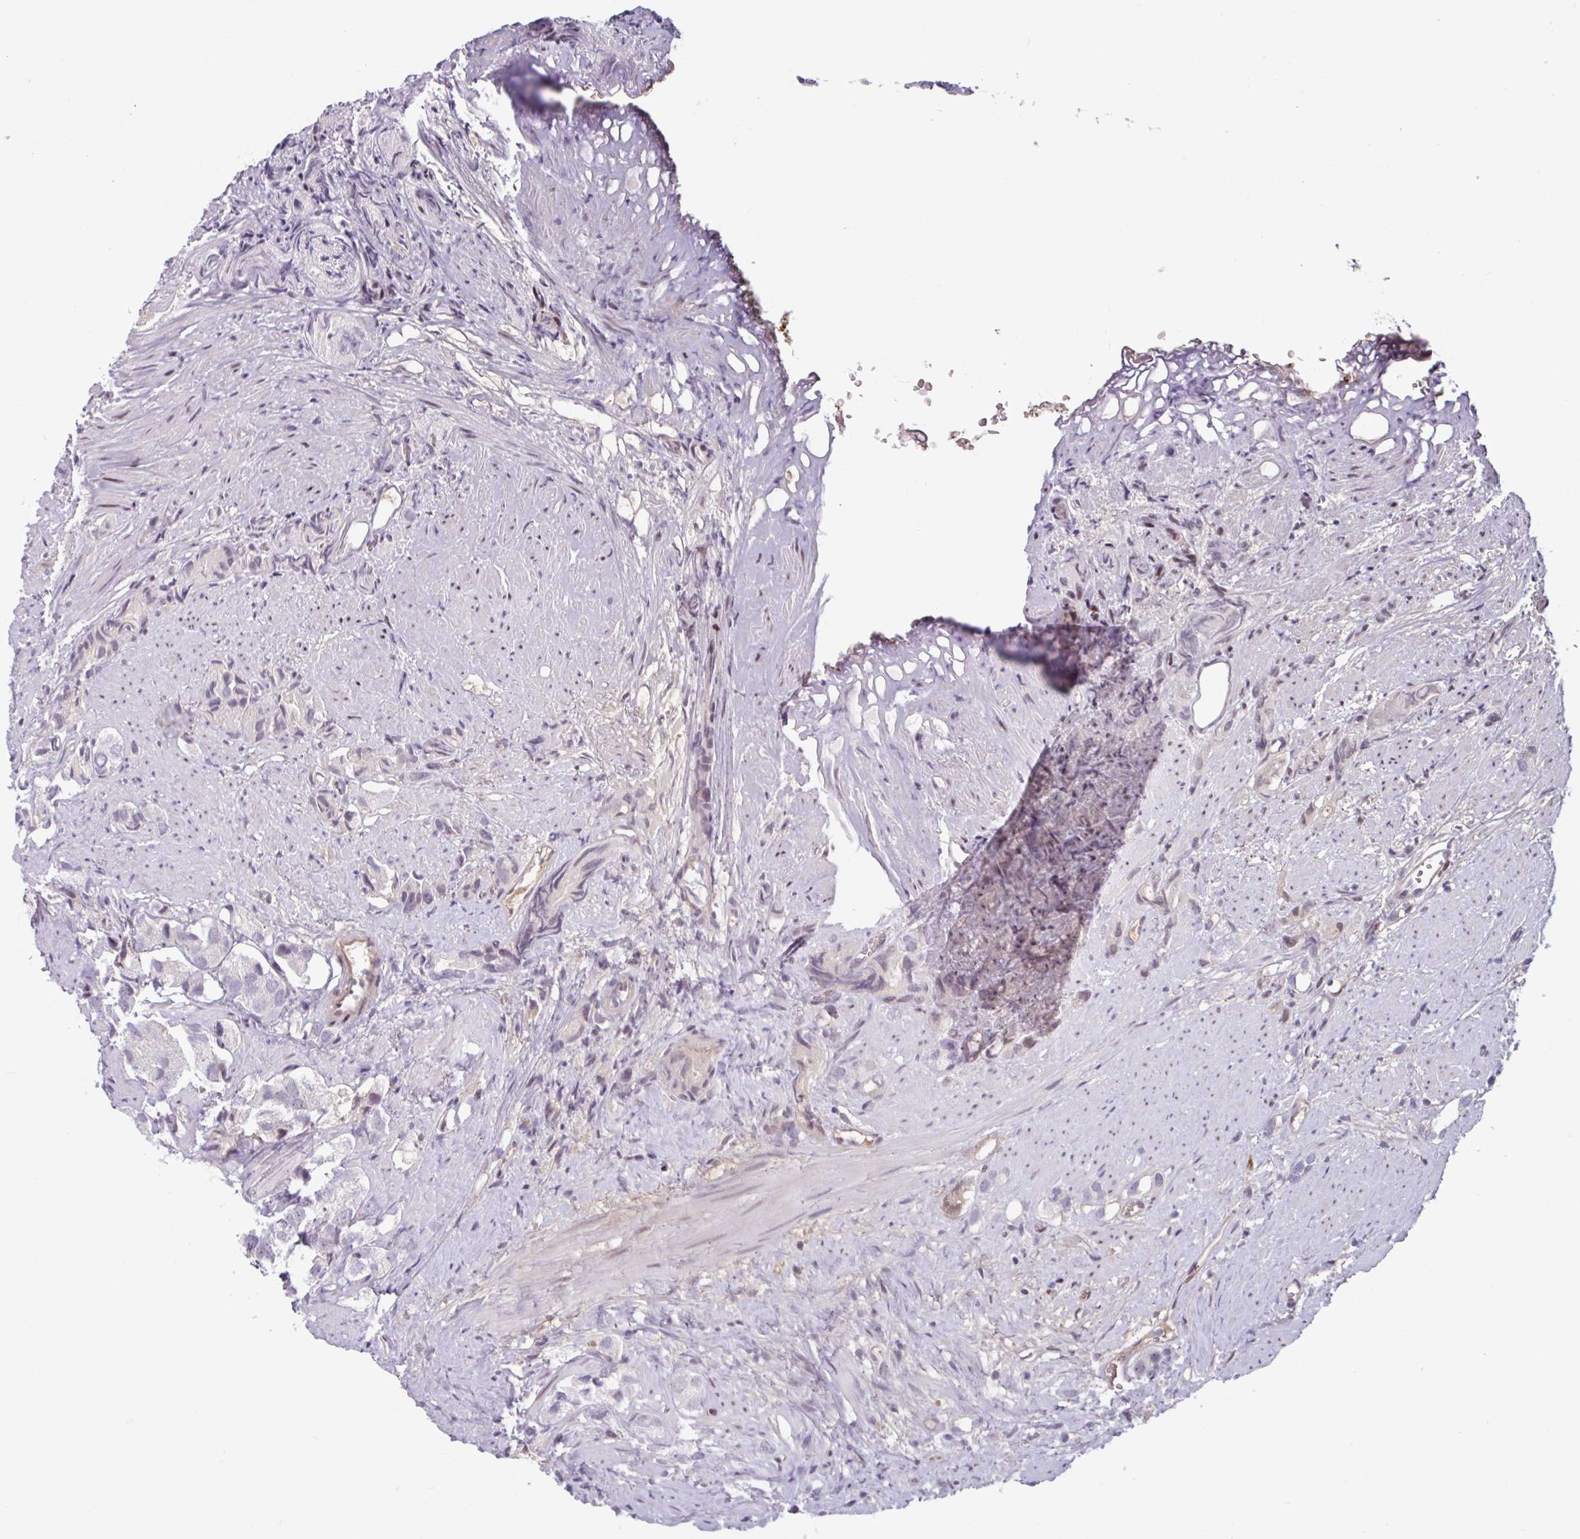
{"staining": {"intensity": "negative", "quantity": "none", "location": "none"}, "tissue": "prostate cancer", "cell_type": "Tumor cells", "image_type": "cancer", "snomed": [{"axis": "morphology", "description": "Adenocarcinoma, High grade"}, {"axis": "topography", "description": "Prostate"}], "caption": "DAB (3,3'-diaminobenzidine) immunohistochemical staining of human high-grade adenocarcinoma (prostate) shows no significant positivity in tumor cells.", "gene": "ZNF575", "patient": {"sex": "male", "age": 82}}